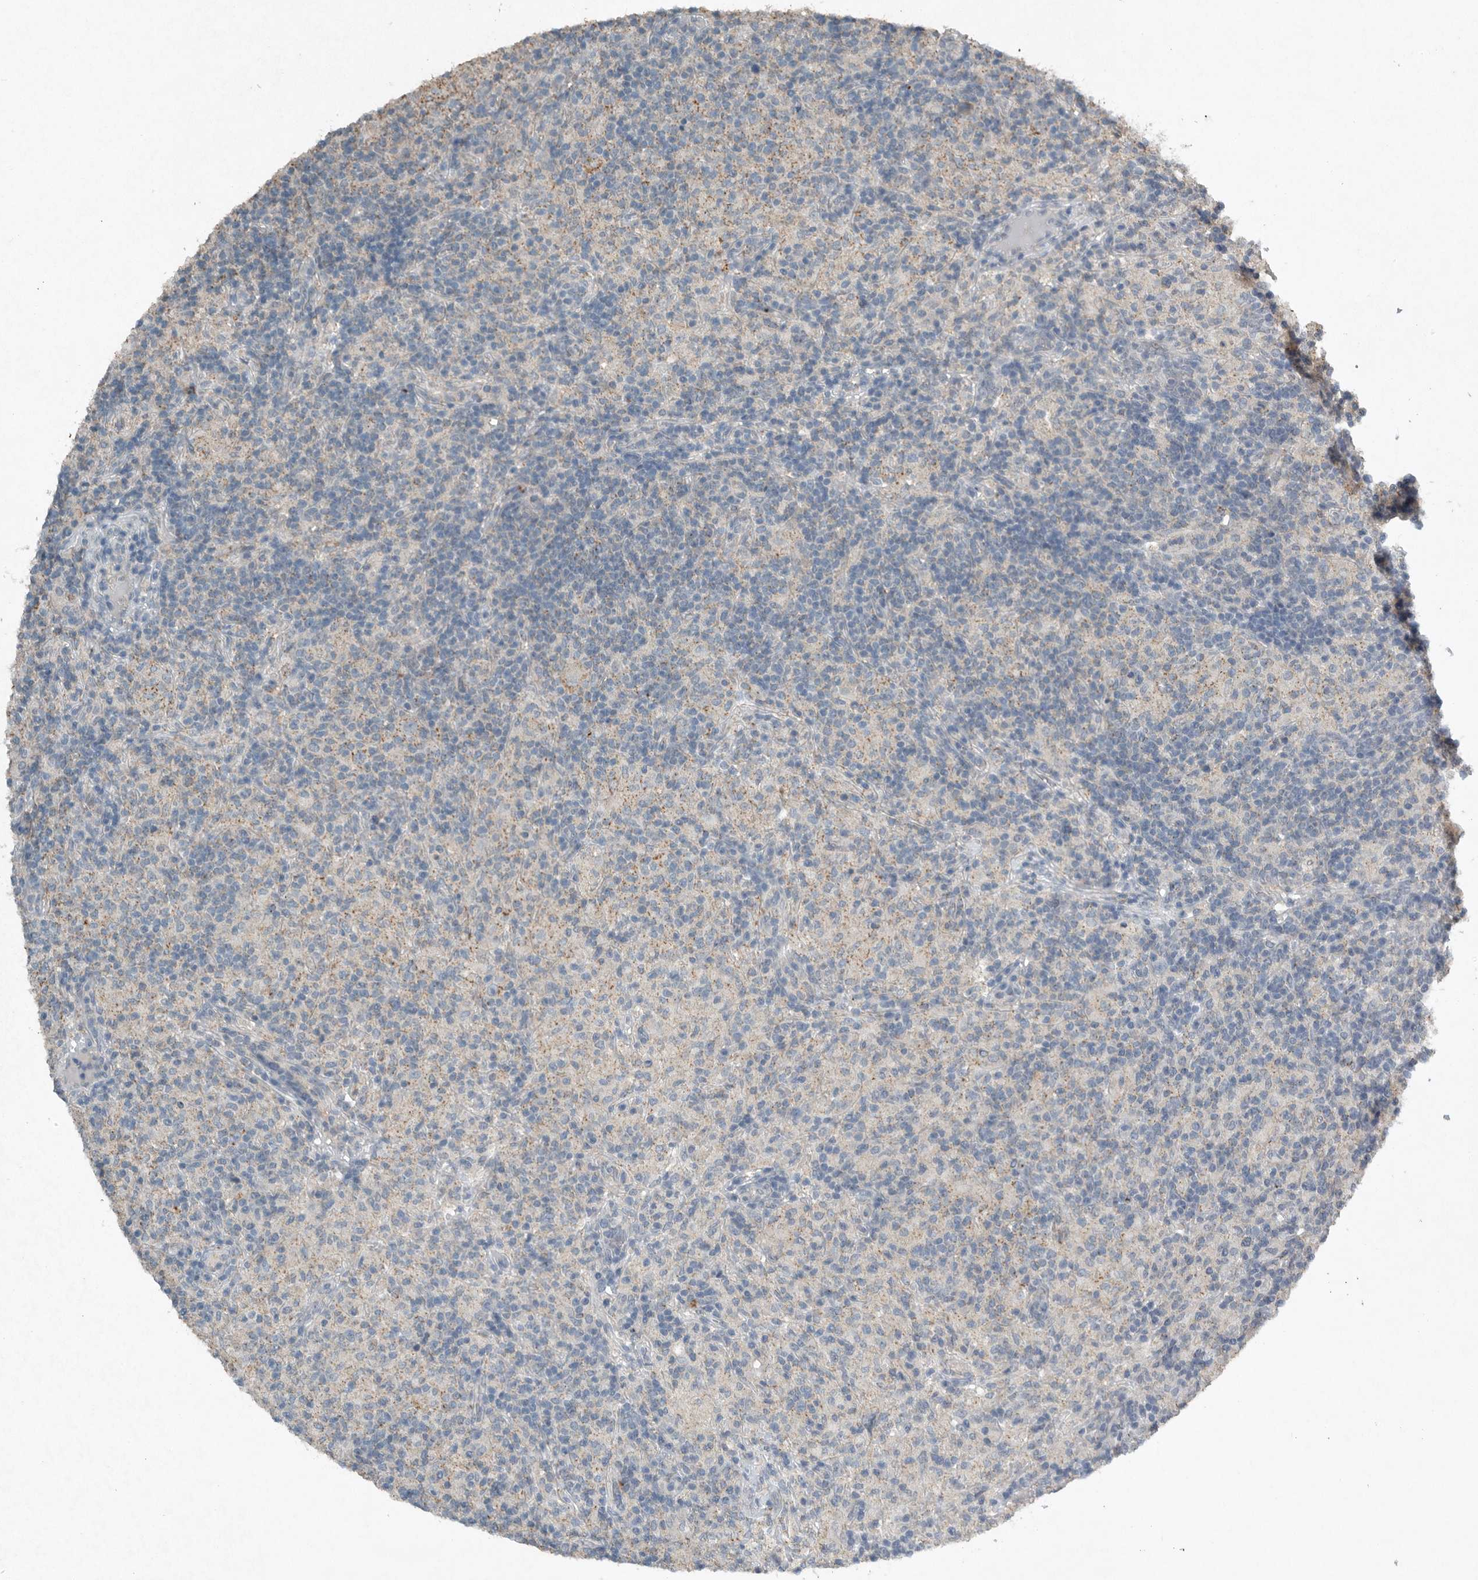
{"staining": {"intensity": "negative", "quantity": "none", "location": "none"}, "tissue": "lymphoma", "cell_type": "Tumor cells", "image_type": "cancer", "snomed": [{"axis": "morphology", "description": "Hodgkin's disease, NOS"}, {"axis": "topography", "description": "Lymph node"}], "caption": "An IHC photomicrograph of Hodgkin's disease is shown. There is no staining in tumor cells of Hodgkin's disease.", "gene": "IL20", "patient": {"sex": "male", "age": 70}}